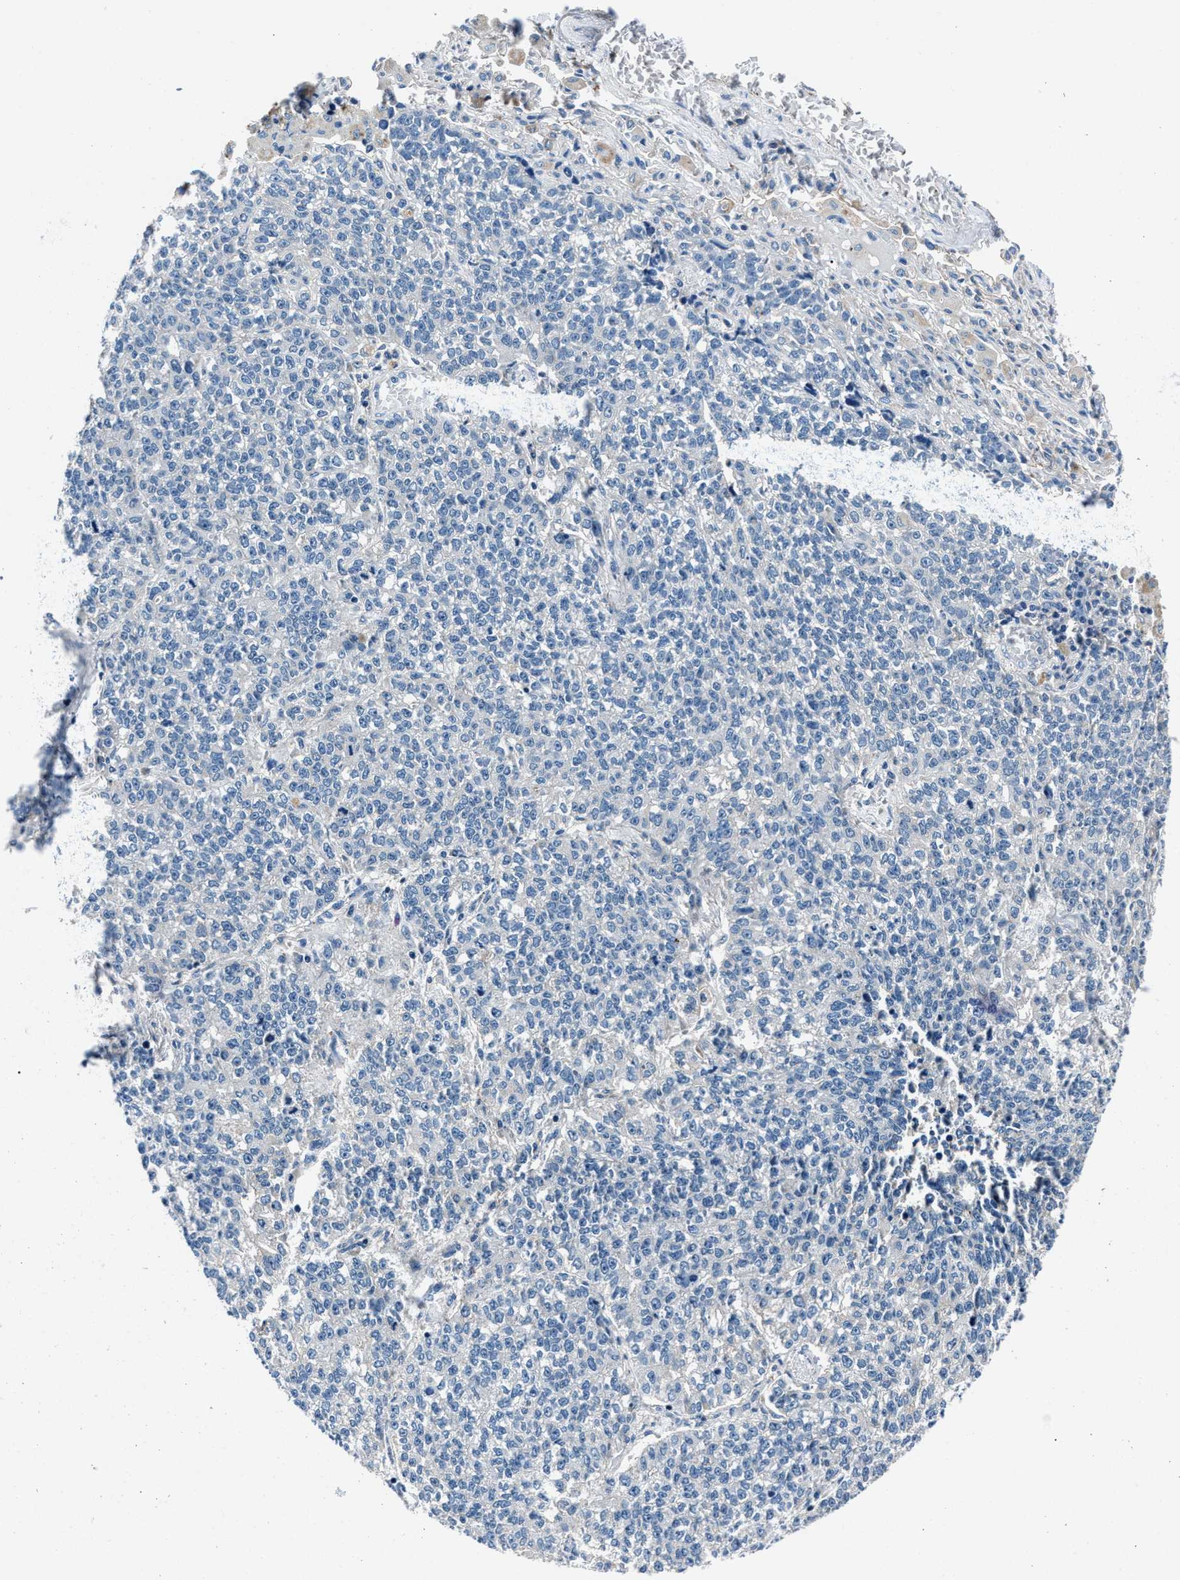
{"staining": {"intensity": "negative", "quantity": "none", "location": "none"}, "tissue": "lung cancer", "cell_type": "Tumor cells", "image_type": "cancer", "snomed": [{"axis": "morphology", "description": "Adenocarcinoma, NOS"}, {"axis": "topography", "description": "Lung"}], "caption": "IHC histopathology image of lung adenocarcinoma stained for a protein (brown), which exhibits no expression in tumor cells.", "gene": "DENND6B", "patient": {"sex": "male", "age": 49}}